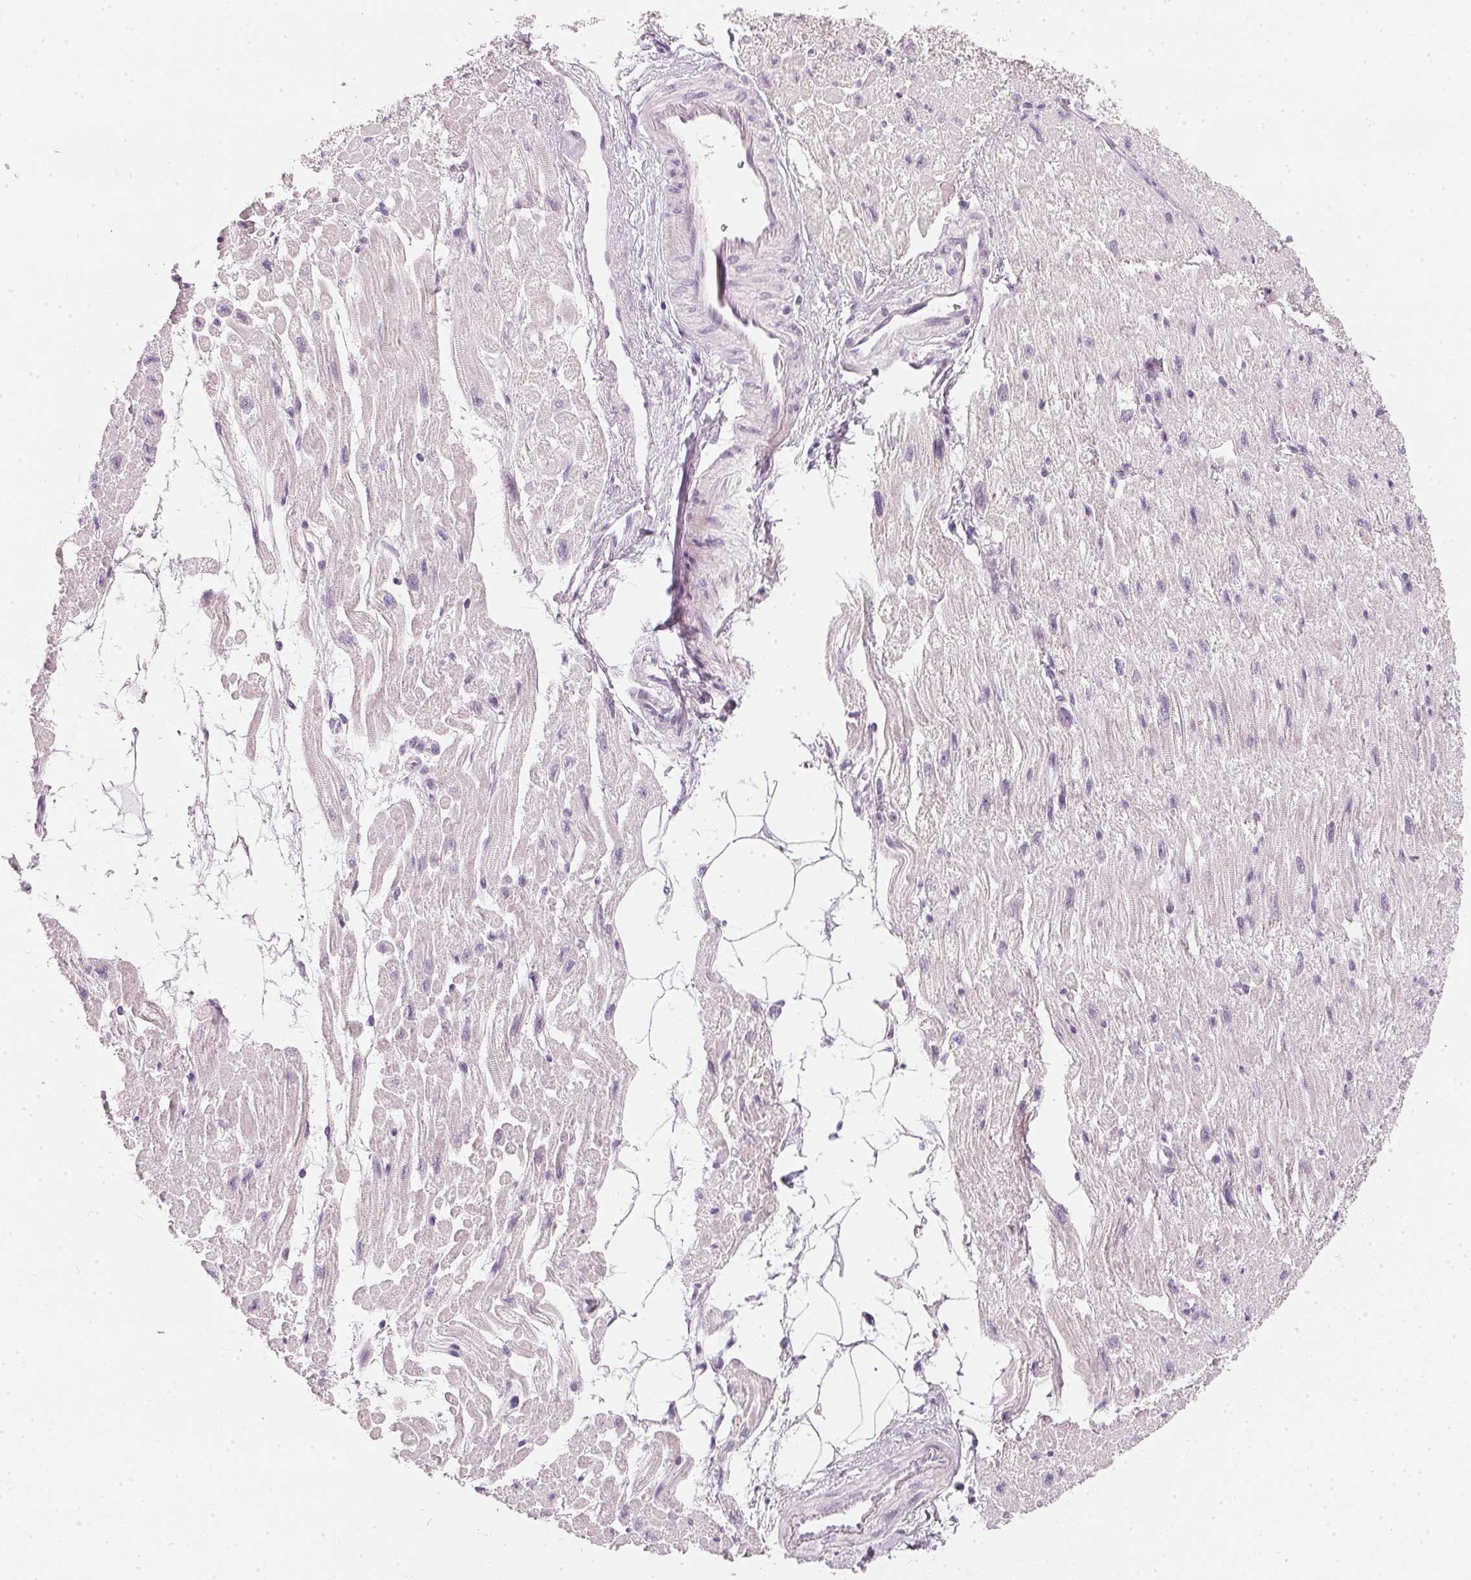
{"staining": {"intensity": "weak", "quantity": "25%-75%", "location": "cytoplasmic/membranous"}, "tissue": "heart muscle", "cell_type": "Cardiomyocytes", "image_type": "normal", "snomed": [{"axis": "morphology", "description": "Normal tissue, NOS"}, {"axis": "topography", "description": "Heart"}], "caption": "About 25%-75% of cardiomyocytes in benign human heart muscle demonstrate weak cytoplasmic/membranous protein positivity as visualized by brown immunohistochemical staining.", "gene": "CHST4", "patient": {"sex": "female", "age": 62}}